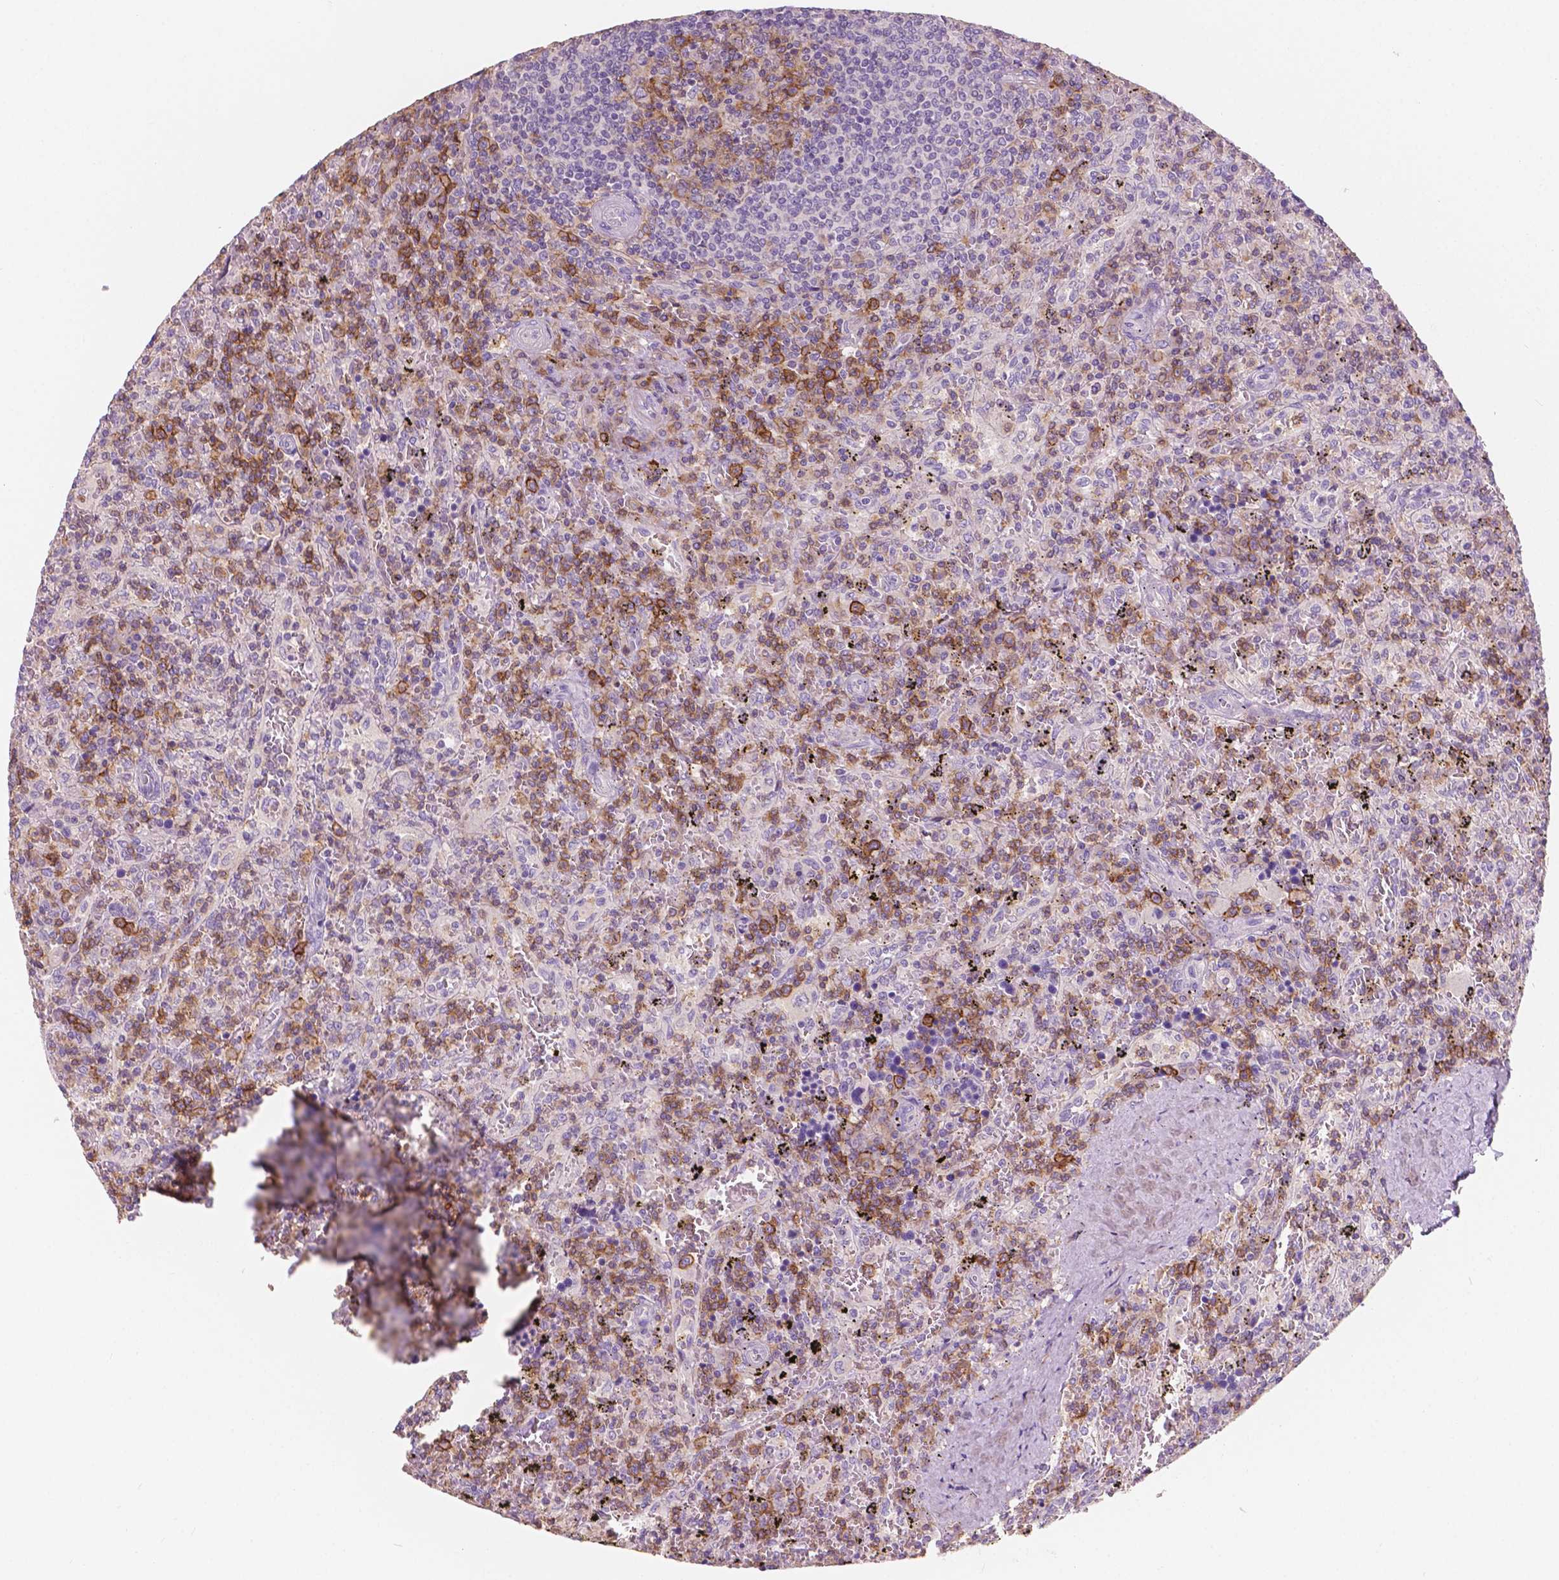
{"staining": {"intensity": "strong", "quantity": "<25%", "location": "cytoplasmic/membranous"}, "tissue": "lymphoma", "cell_type": "Tumor cells", "image_type": "cancer", "snomed": [{"axis": "morphology", "description": "Malignant lymphoma, non-Hodgkin's type, Low grade"}, {"axis": "topography", "description": "Spleen"}], "caption": "Human low-grade malignant lymphoma, non-Hodgkin's type stained with a brown dye demonstrates strong cytoplasmic/membranous positive staining in approximately <25% of tumor cells.", "gene": "SEMA4A", "patient": {"sex": "male", "age": 62}}